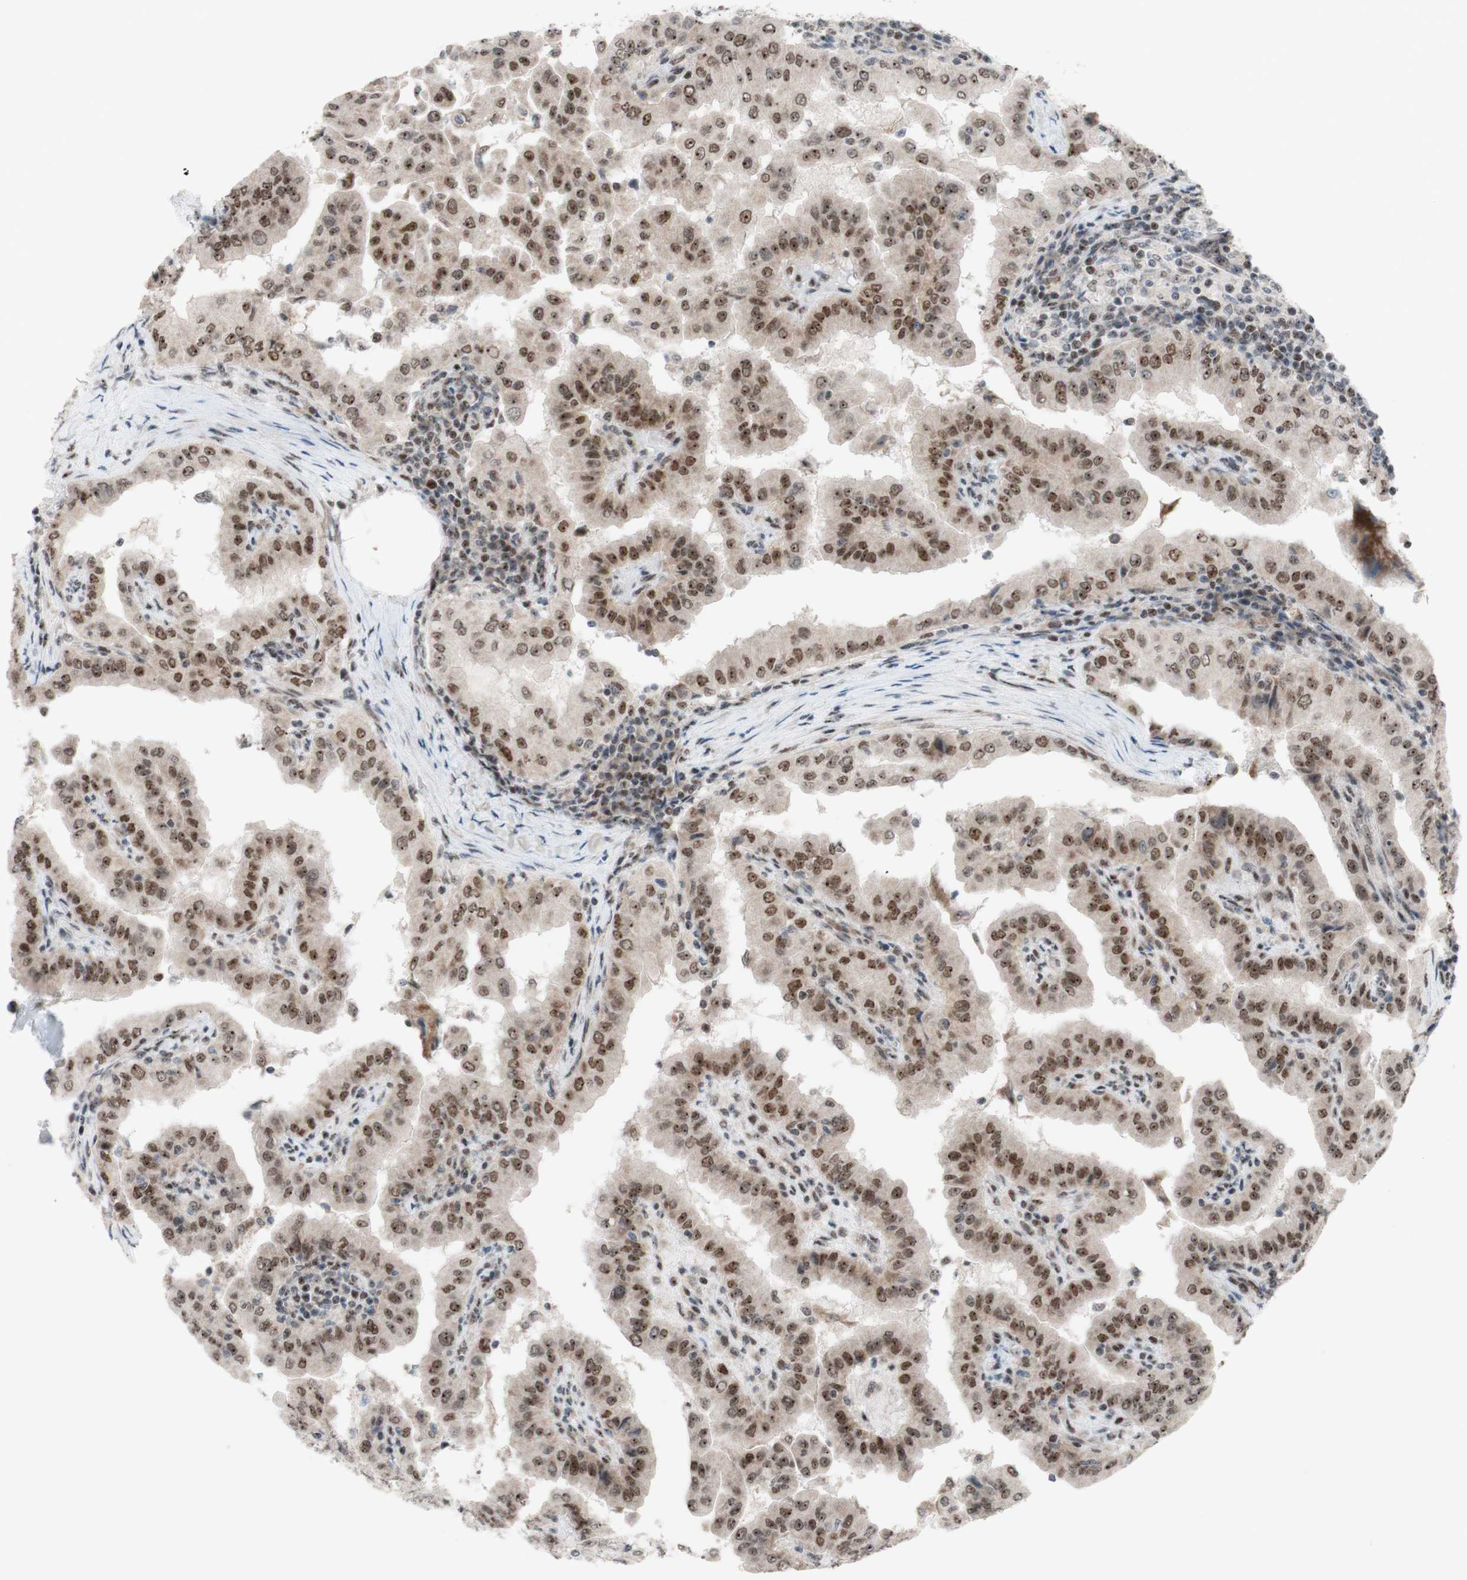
{"staining": {"intensity": "moderate", "quantity": ">75%", "location": "nuclear"}, "tissue": "thyroid cancer", "cell_type": "Tumor cells", "image_type": "cancer", "snomed": [{"axis": "morphology", "description": "Papillary adenocarcinoma, NOS"}, {"axis": "topography", "description": "Thyroid gland"}], "caption": "Protein staining of thyroid cancer tissue shows moderate nuclear staining in approximately >75% of tumor cells.", "gene": "POLR1A", "patient": {"sex": "male", "age": 33}}